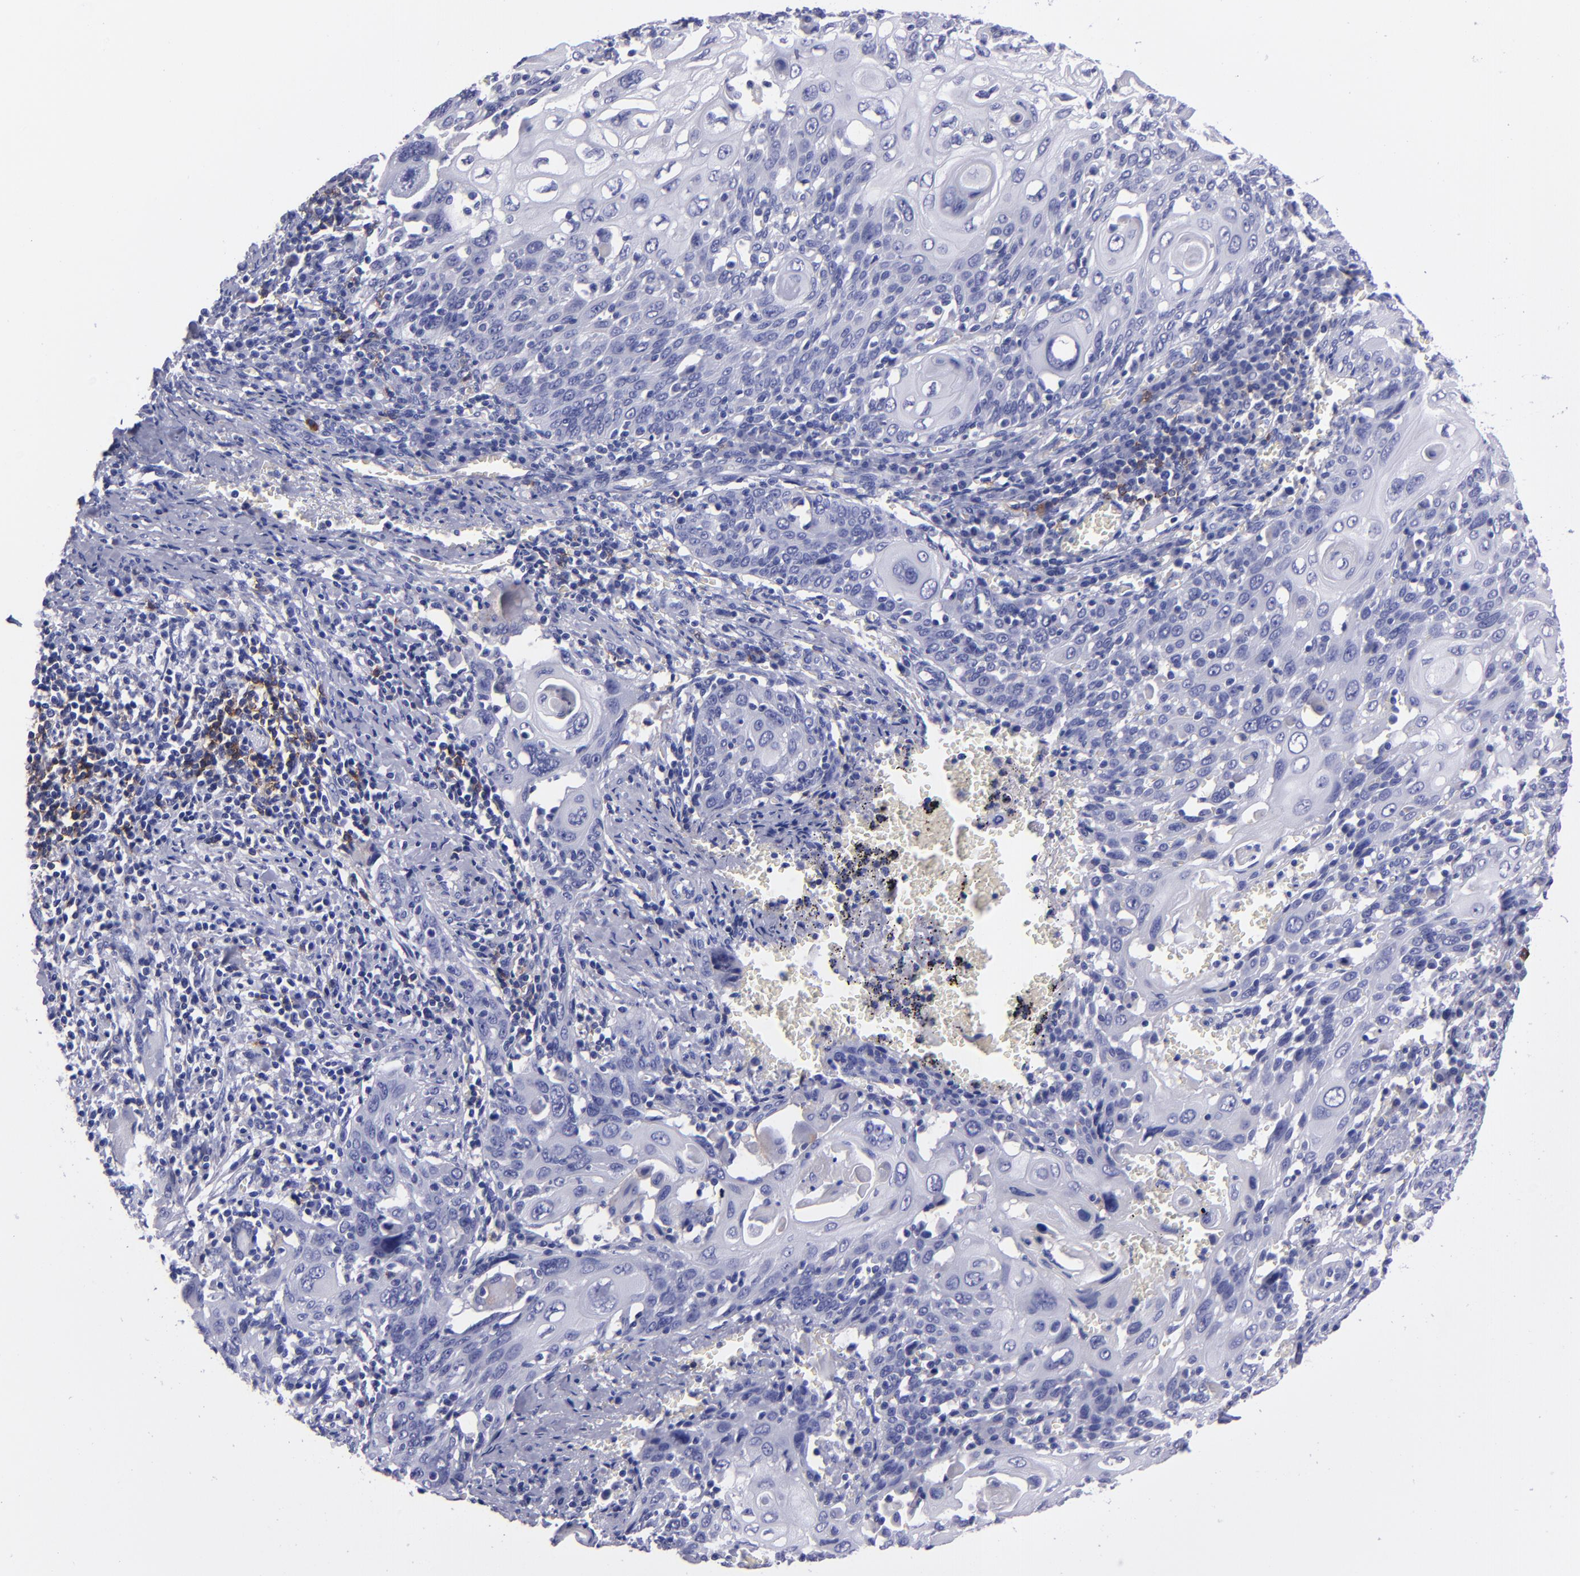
{"staining": {"intensity": "negative", "quantity": "none", "location": "none"}, "tissue": "cervical cancer", "cell_type": "Tumor cells", "image_type": "cancer", "snomed": [{"axis": "morphology", "description": "Squamous cell carcinoma, NOS"}, {"axis": "topography", "description": "Cervix"}], "caption": "This photomicrograph is of cervical cancer (squamous cell carcinoma) stained with immunohistochemistry to label a protein in brown with the nuclei are counter-stained blue. There is no positivity in tumor cells. (Stains: DAB (3,3'-diaminobenzidine) immunohistochemistry (IHC) with hematoxylin counter stain, Microscopy: brightfield microscopy at high magnification).", "gene": "CD37", "patient": {"sex": "female", "age": 54}}